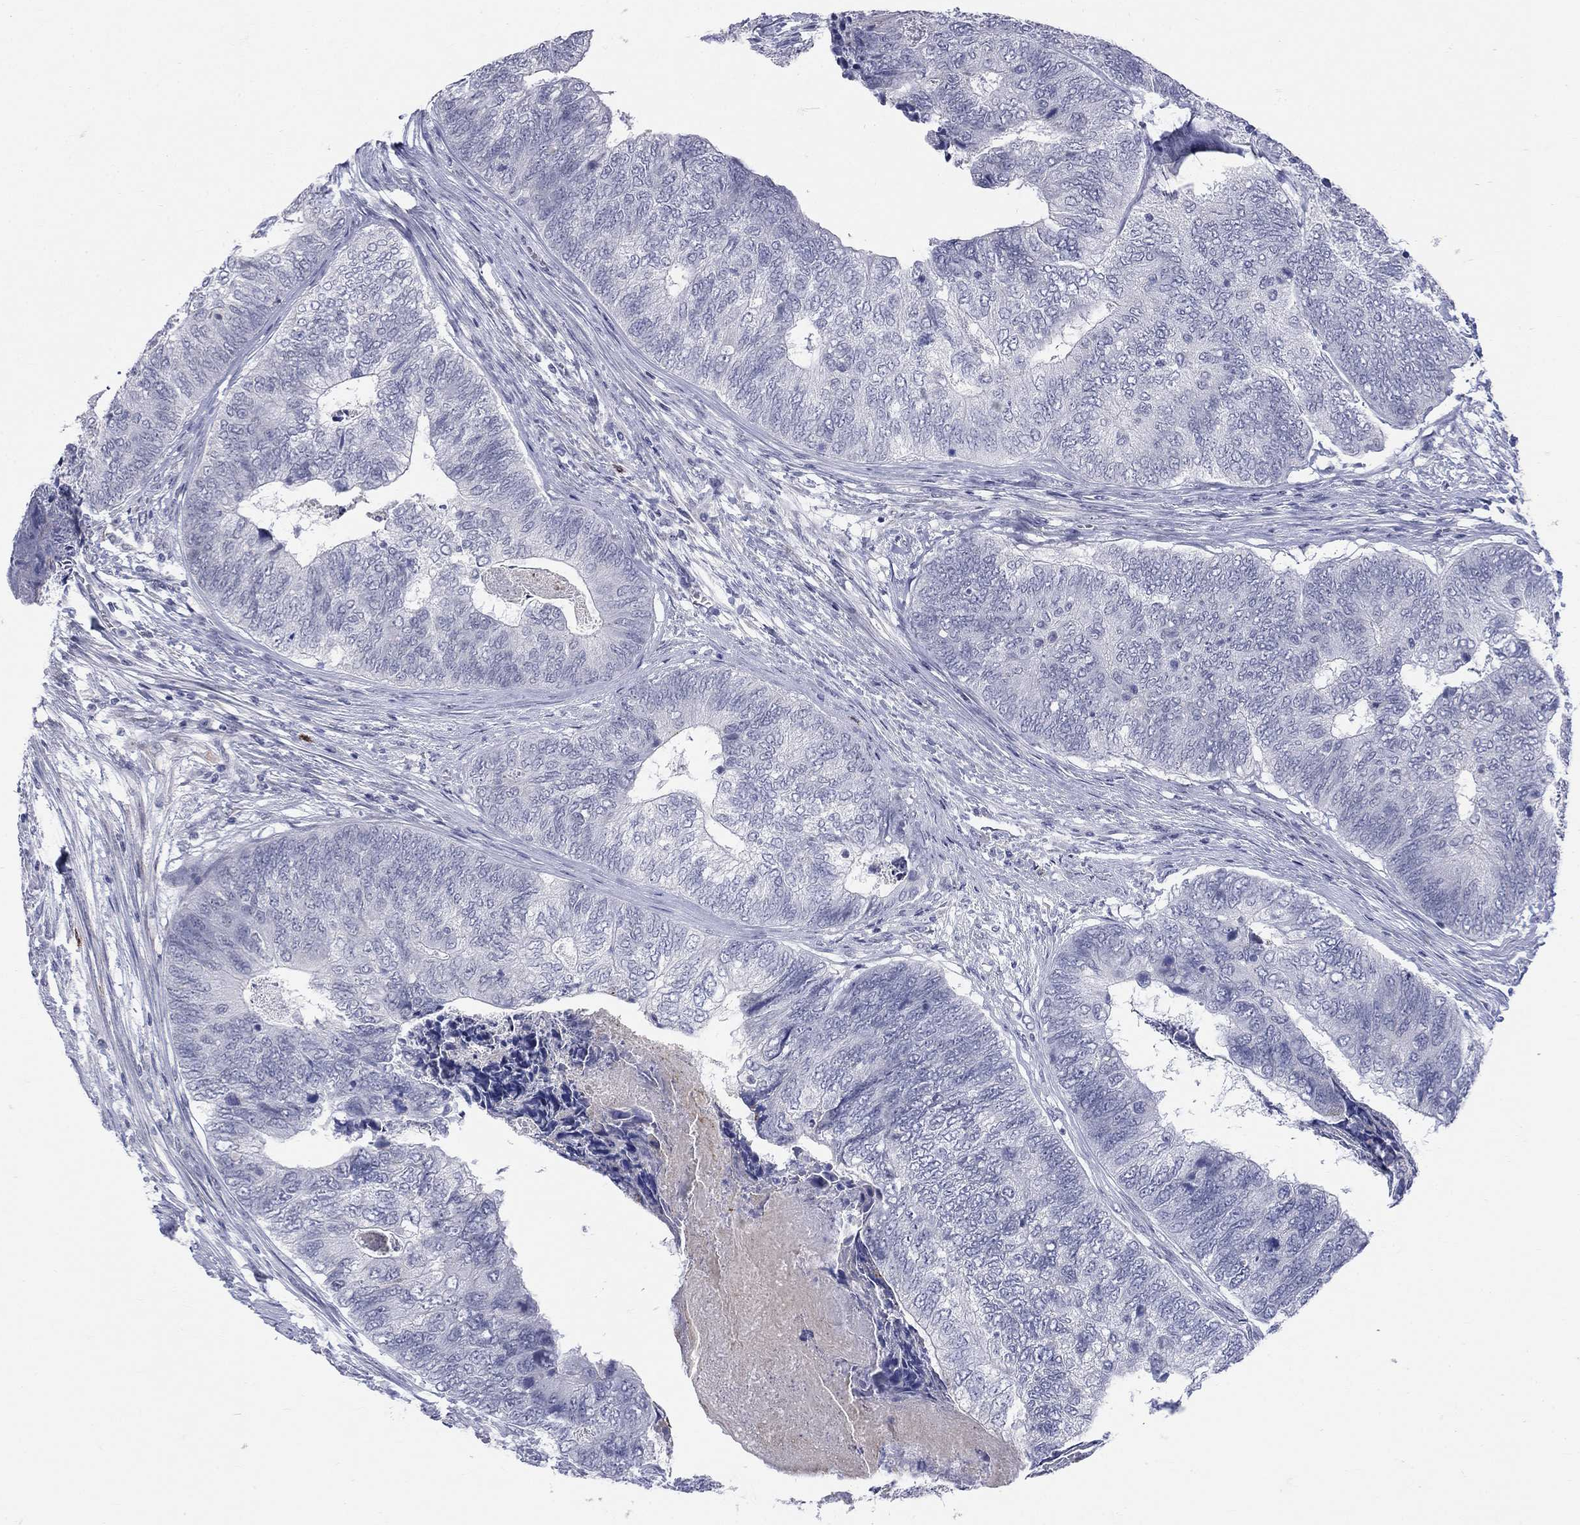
{"staining": {"intensity": "negative", "quantity": "none", "location": "none"}, "tissue": "colorectal cancer", "cell_type": "Tumor cells", "image_type": "cancer", "snomed": [{"axis": "morphology", "description": "Adenocarcinoma, NOS"}, {"axis": "topography", "description": "Colon"}], "caption": "A histopathology image of human colorectal cancer (adenocarcinoma) is negative for staining in tumor cells. (Brightfield microscopy of DAB immunohistochemistry (IHC) at high magnification).", "gene": "ECEL1", "patient": {"sex": "female", "age": 67}}